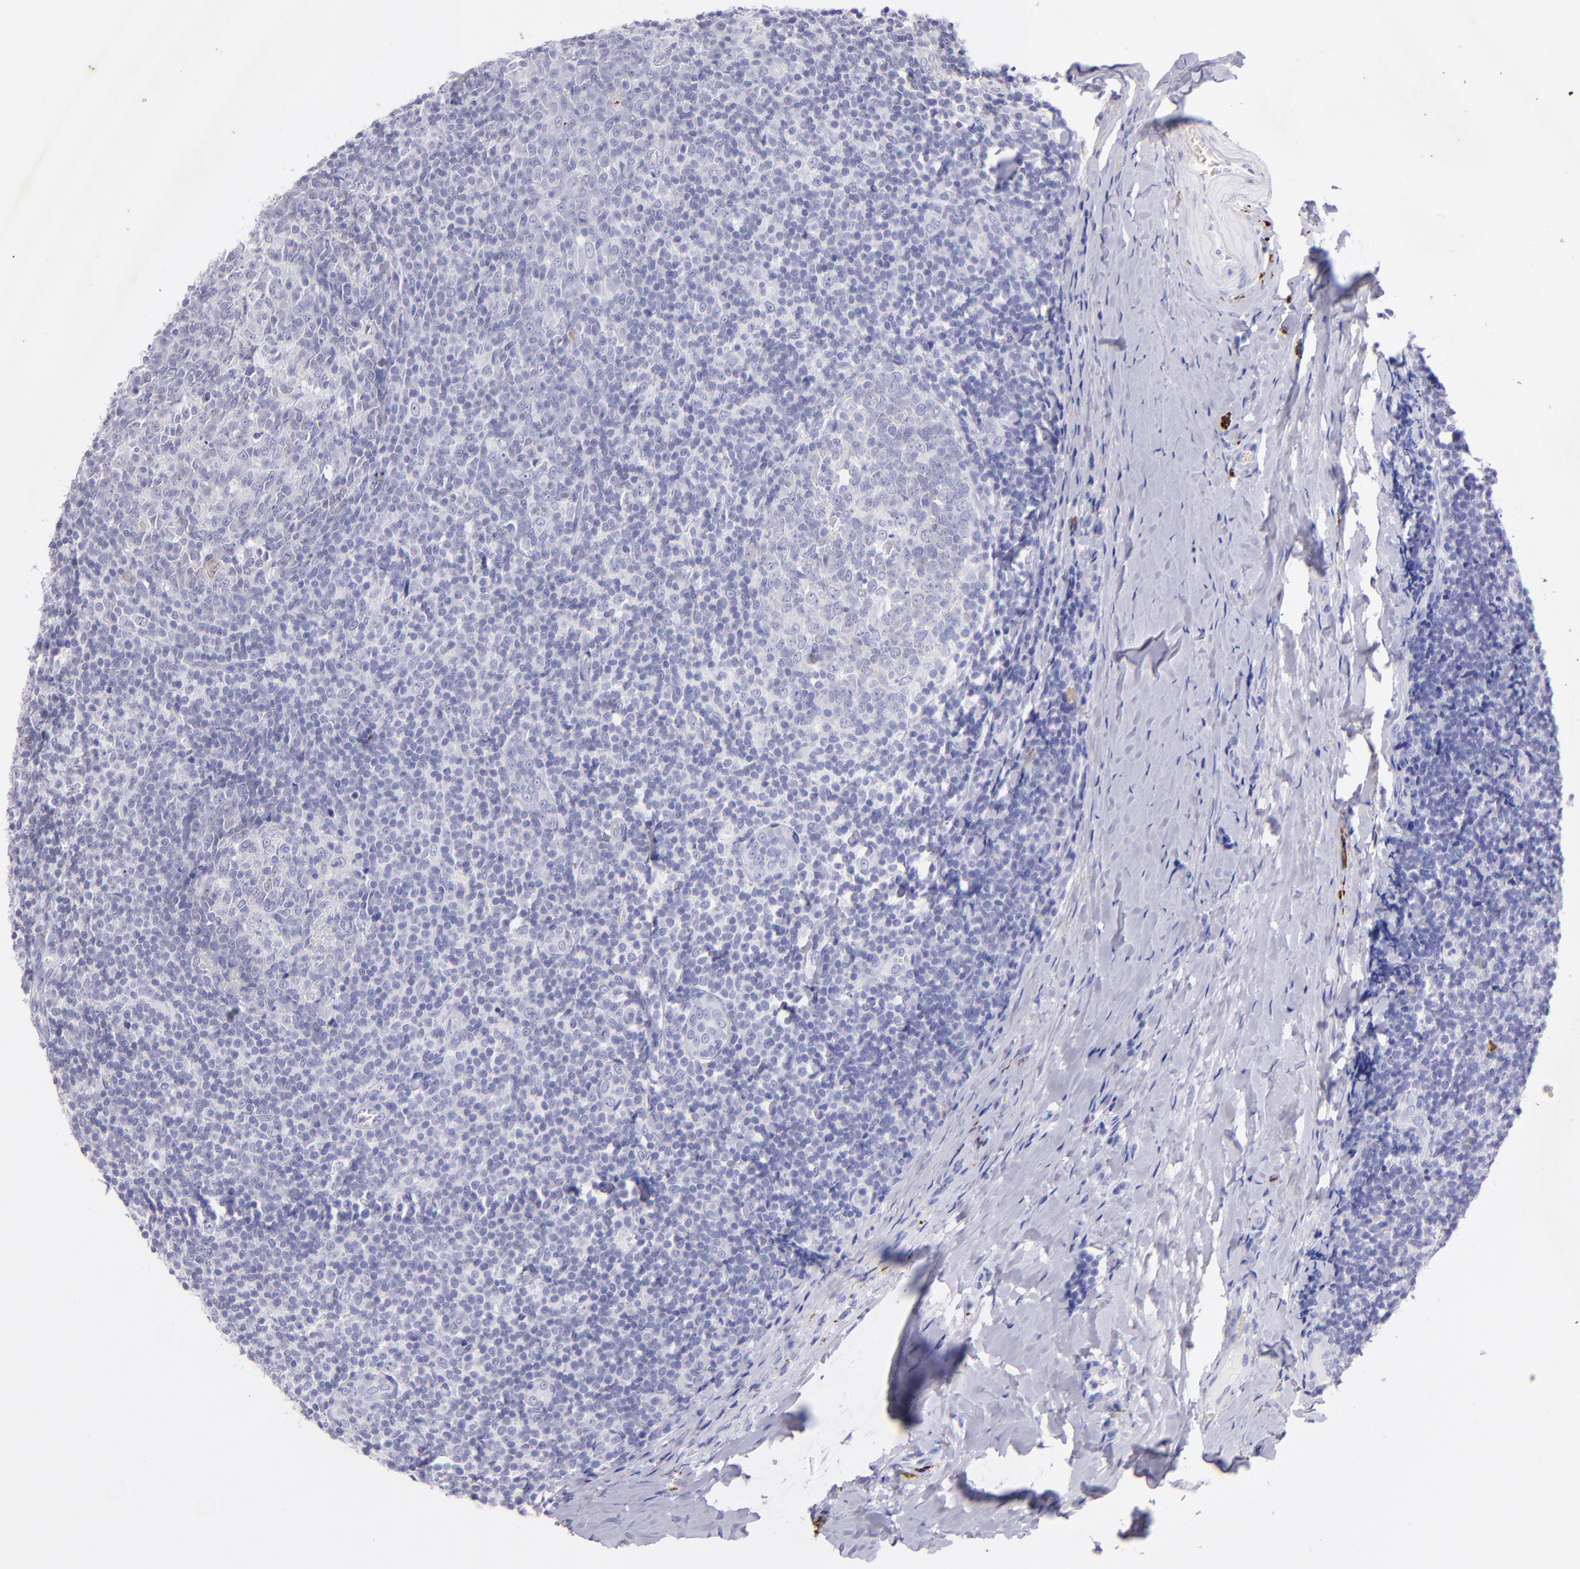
{"staining": {"intensity": "negative", "quantity": "none", "location": "none"}, "tissue": "tonsil", "cell_type": "Germinal center cells", "image_type": "normal", "snomed": [{"axis": "morphology", "description": "Normal tissue, NOS"}, {"axis": "topography", "description": "Tonsil"}], "caption": "A high-resolution photomicrograph shows IHC staining of normal tonsil, which shows no significant expression in germinal center cells.", "gene": "UCHL1", "patient": {"sex": "male", "age": 31}}